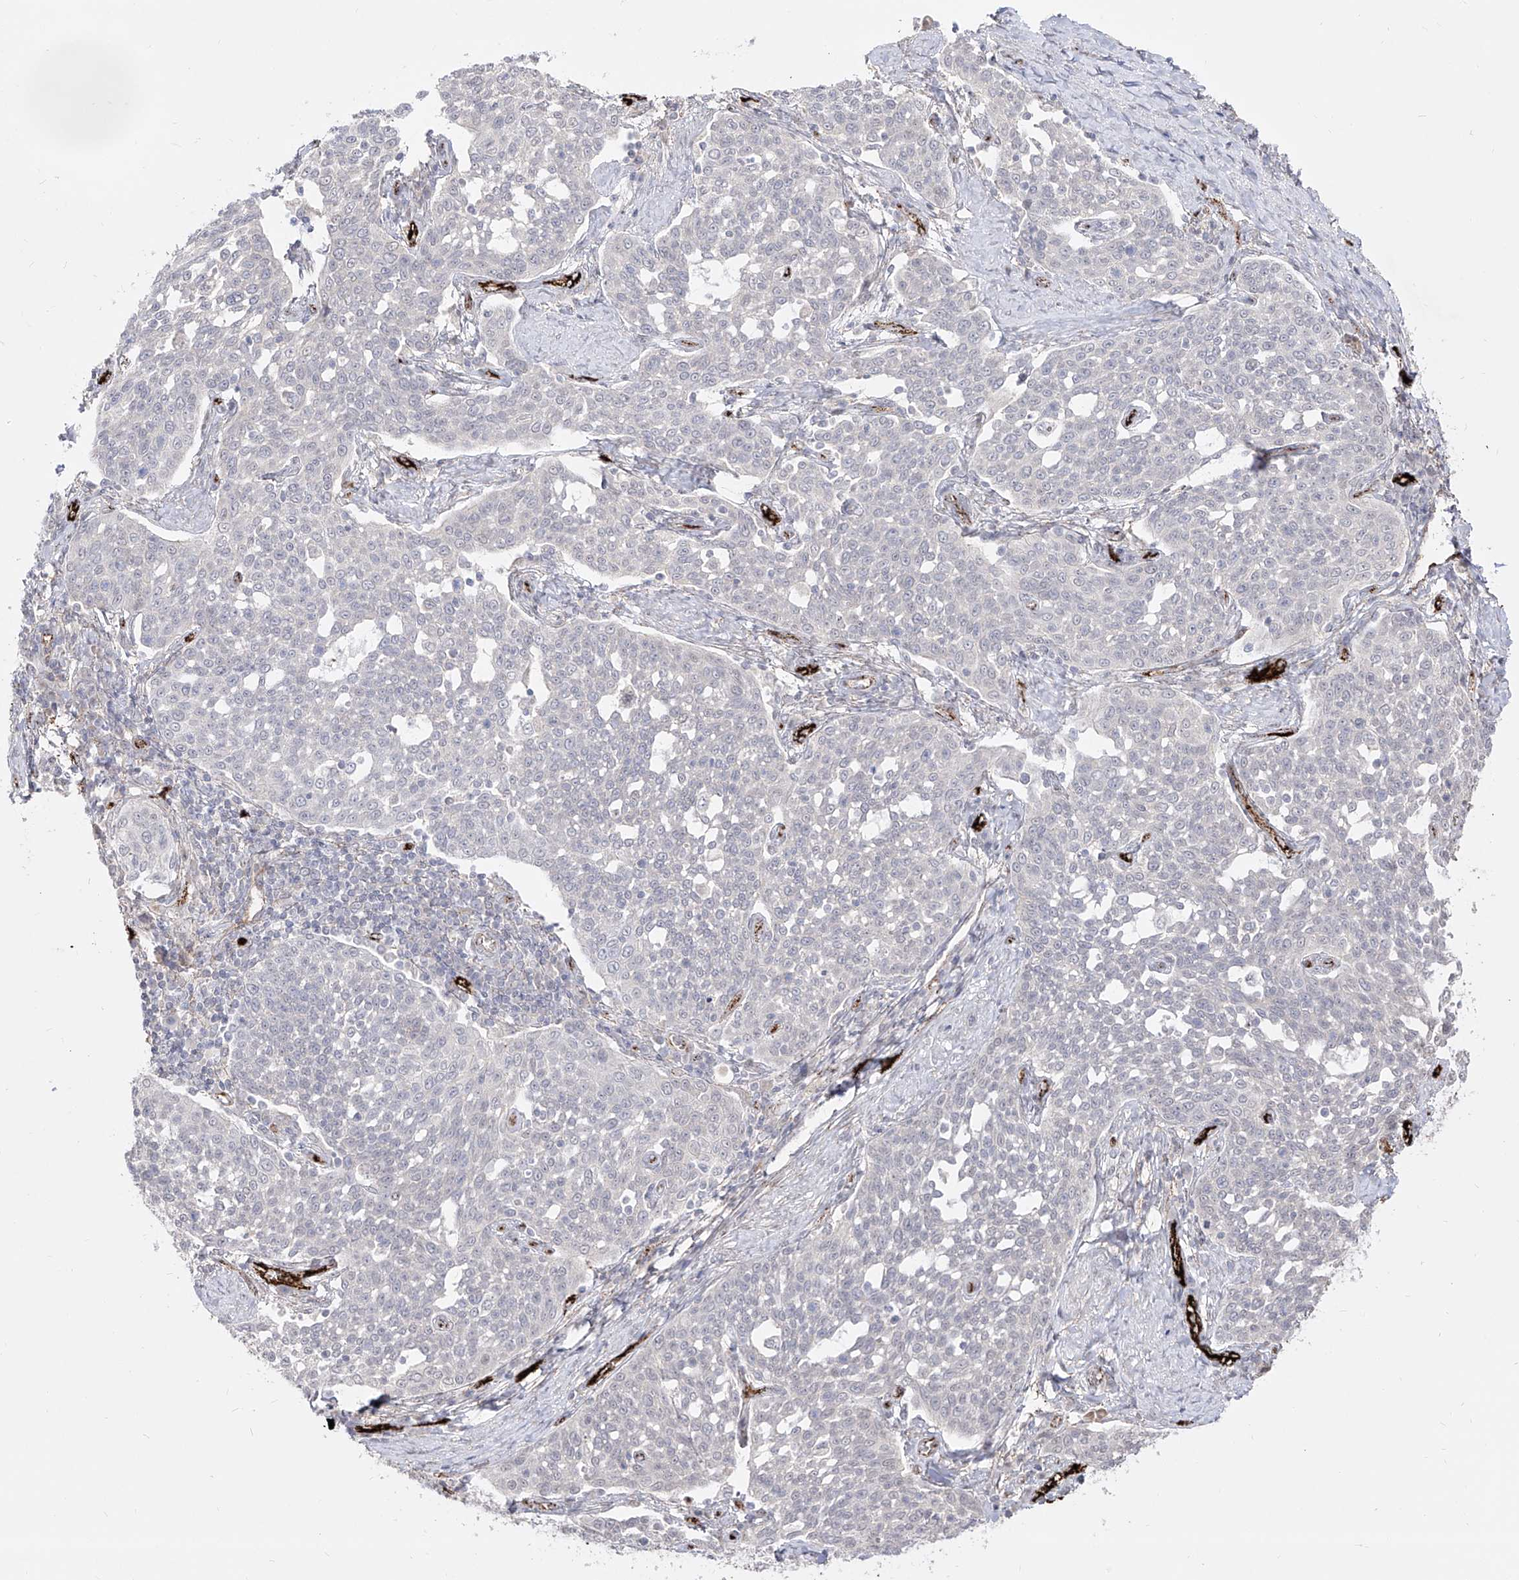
{"staining": {"intensity": "negative", "quantity": "none", "location": "none"}, "tissue": "cervical cancer", "cell_type": "Tumor cells", "image_type": "cancer", "snomed": [{"axis": "morphology", "description": "Squamous cell carcinoma, NOS"}, {"axis": "topography", "description": "Cervix"}], "caption": "Immunohistochemistry photomicrograph of squamous cell carcinoma (cervical) stained for a protein (brown), which exhibits no positivity in tumor cells. Nuclei are stained in blue.", "gene": "ZGRF1", "patient": {"sex": "female", "age": 34}}